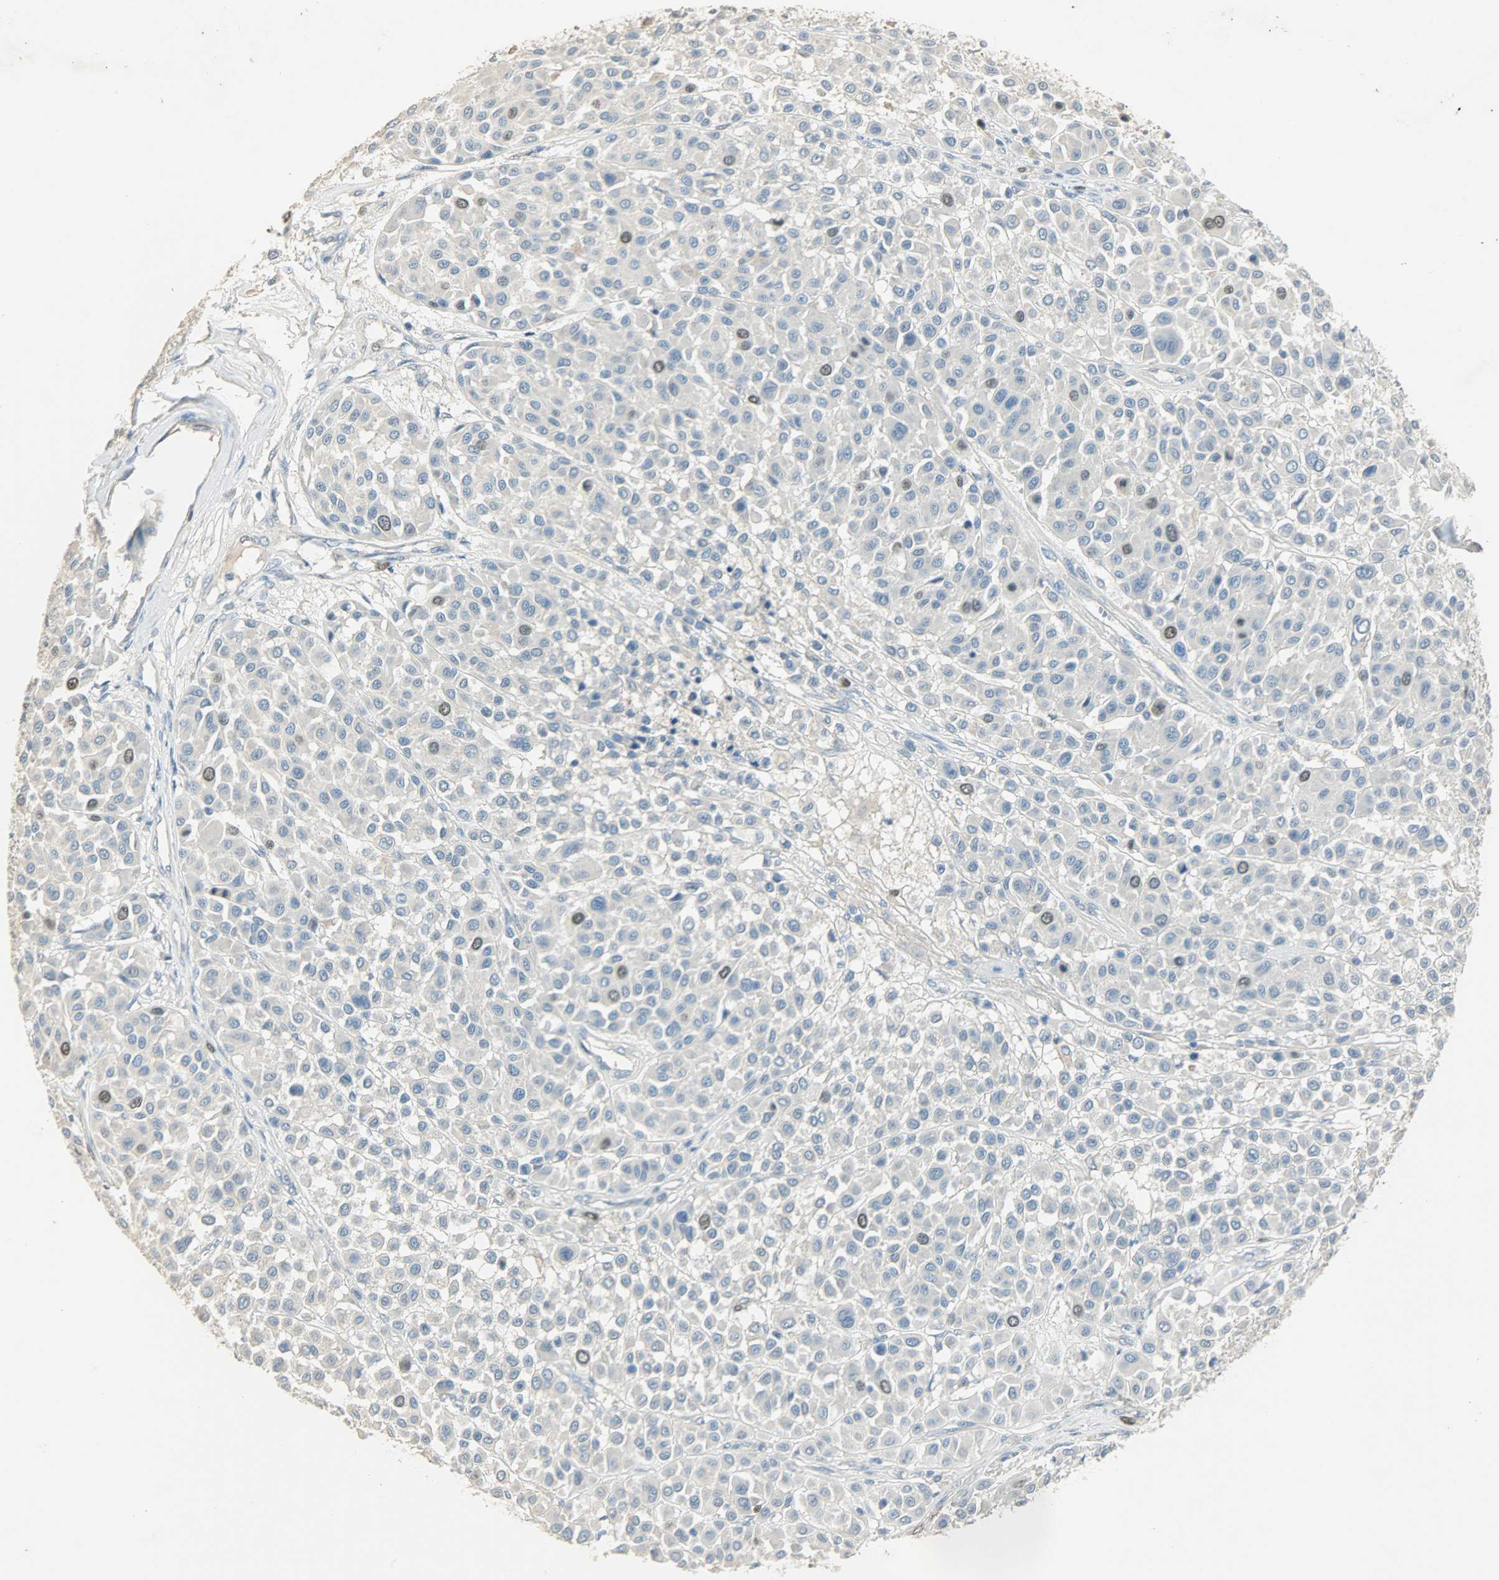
{"staining": {"intensity": "strong", "quantity": "<25%", "location": "nuclear"}, "tissue": "melanoma", "cell_type": "Tumor cells", "image_type": "cancer", "snomed": [{"axis": "morphology", "description": "Malignant melanoma, Metastatic site"}, {"axis": "topography", "description": "Soft tissue"}], "caption": "An IHC histopathology image of tumor tissue is shown. Protein staining in brown highlights strong nuclear positivity in malignant melanoma (metastatic site) within tumor cells.", "gene": "TPX2", "patient": {"sex": "male", "age": 41}}